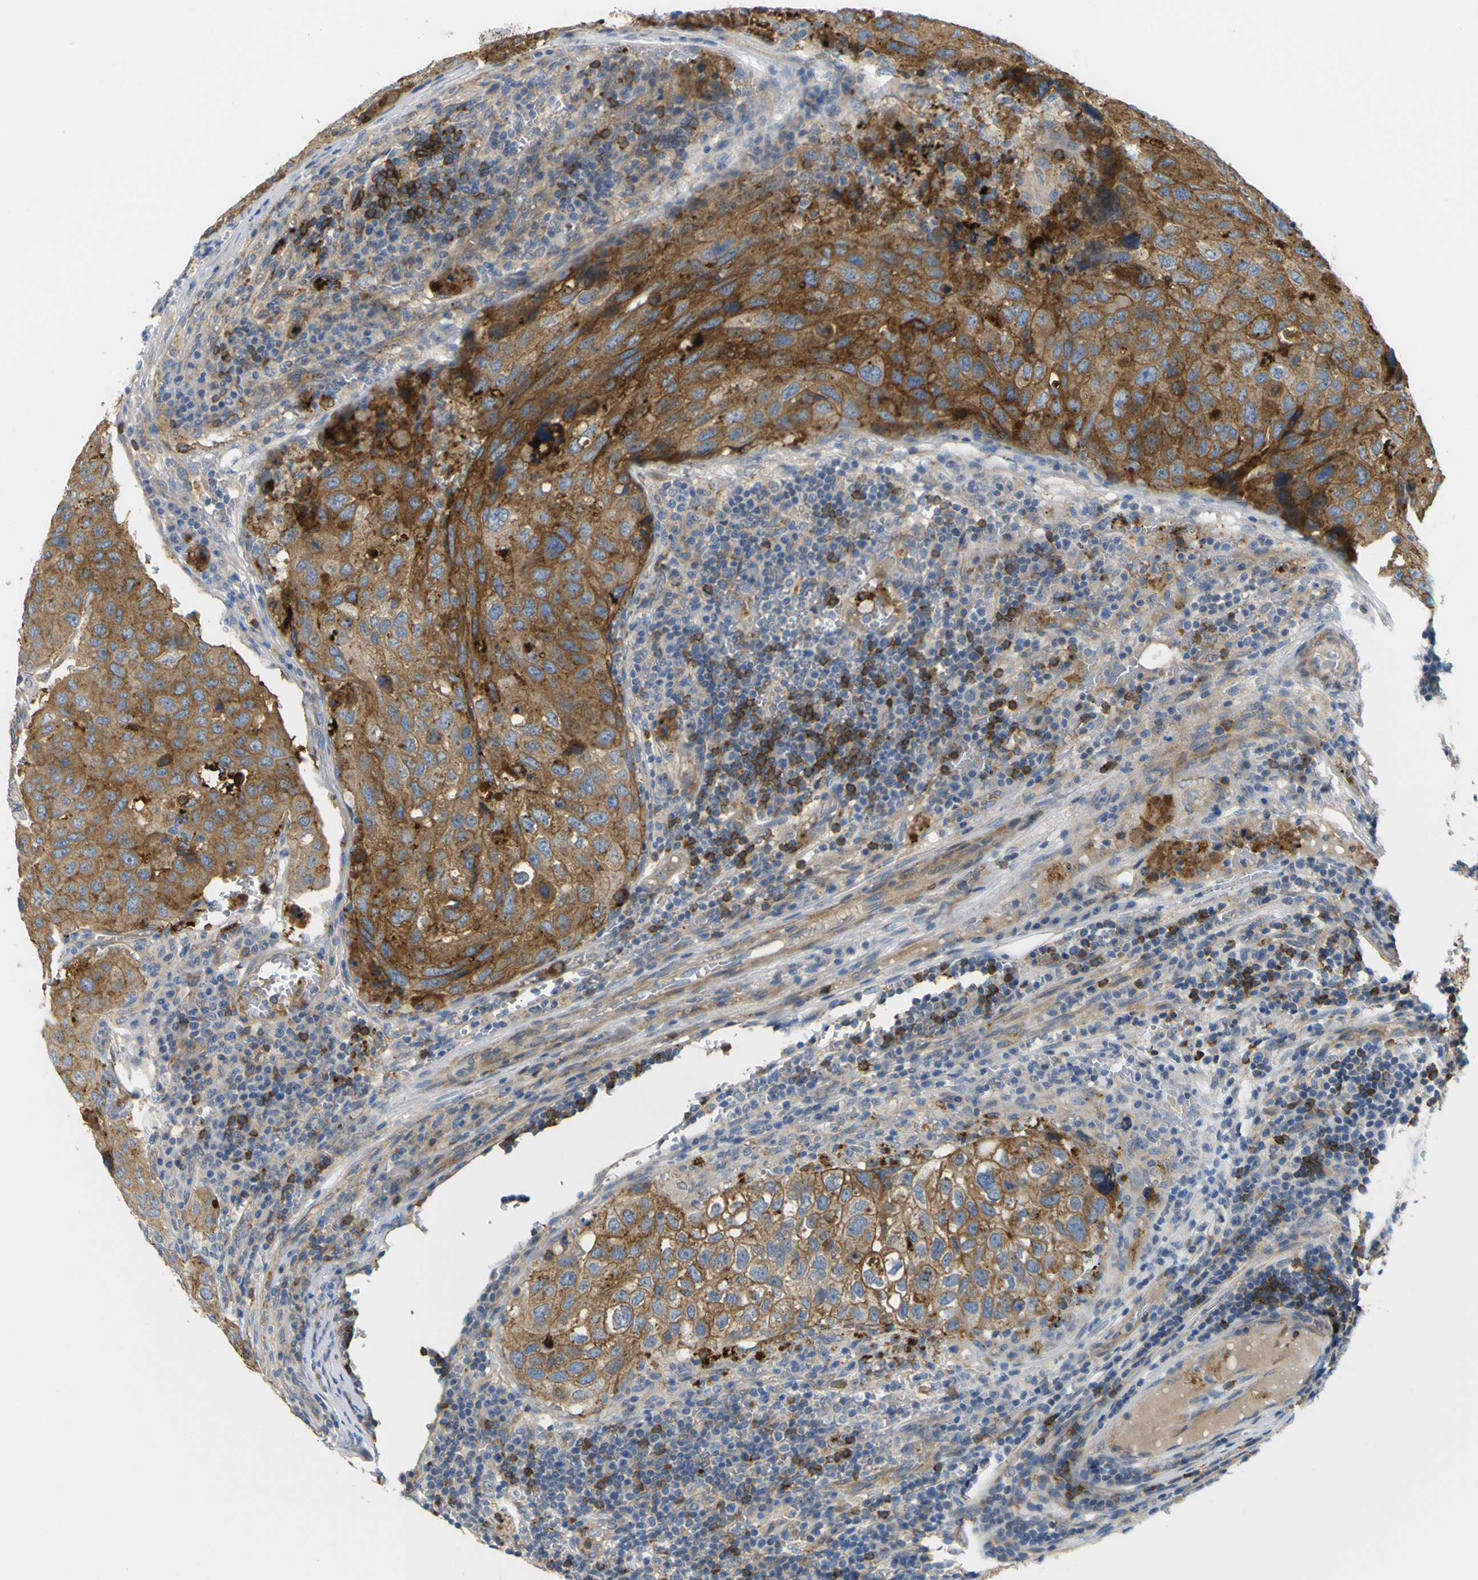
{"staining": {"intensity": "strong", "quantity": ">75%", "location": "cytoplasmic/membranous"}, "tissue": "urothelial cancer", "cell_type": "Tumor cells", "image_type": "cancer", "snomed": [{"axis": "morphology", "description": "Urothelial carcinoma, High grade"}, {"axis": "topography", "description": "Lymph node"}, {"axis": "topography", "description": "Urinary bladder"}], "caption": "An image of human high-grade urothelial carcinoma stained for a protein demonstrates strong cytoplasmic/membranous brown staining in tumor cells.", "gene": "SYPL1", "patient": {"sex": "male", "age": 51}}